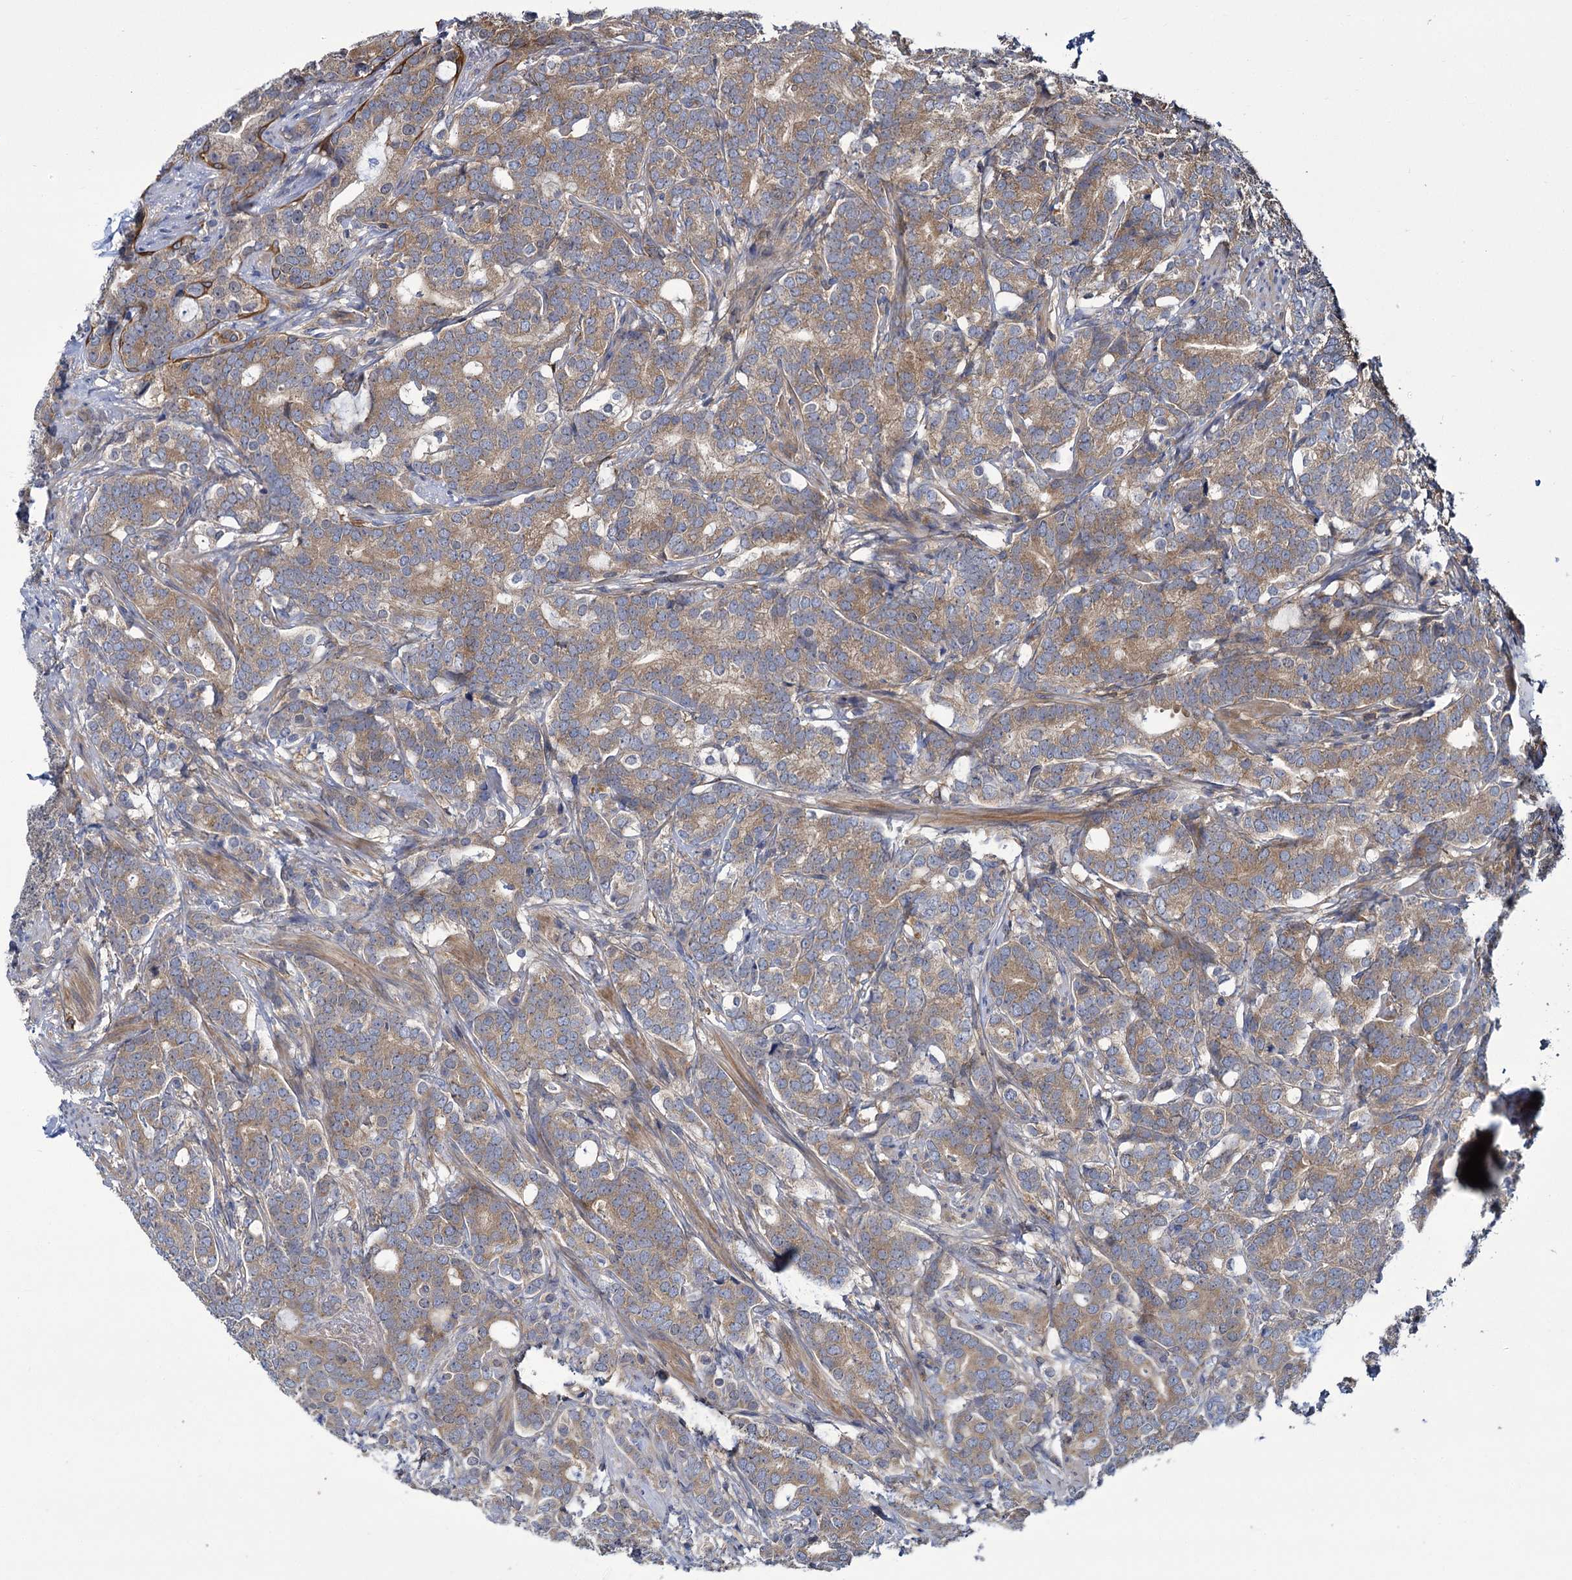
{"staining": {"intensity": "weak", "quantity": ">75%", "location": "cytoplasmic/membranous"}, "tissue": "prostate cancer", "cell_type": "Tumor cells", "image_type": "cancer", "snomed": [{"axis": "morphology", "description": "Adenocarcinoma, Low grade"}, {"axis": "topography", "description": "Prostate"}], "caption": "Tumor cells reveal low levels of weak cytoplasmic/membranous expression in about >75% of cells in prostate cancer (low-grade adenocarcinoma).", "gene": "GCLC", "patient": {"sex": "male", "age": 71}}